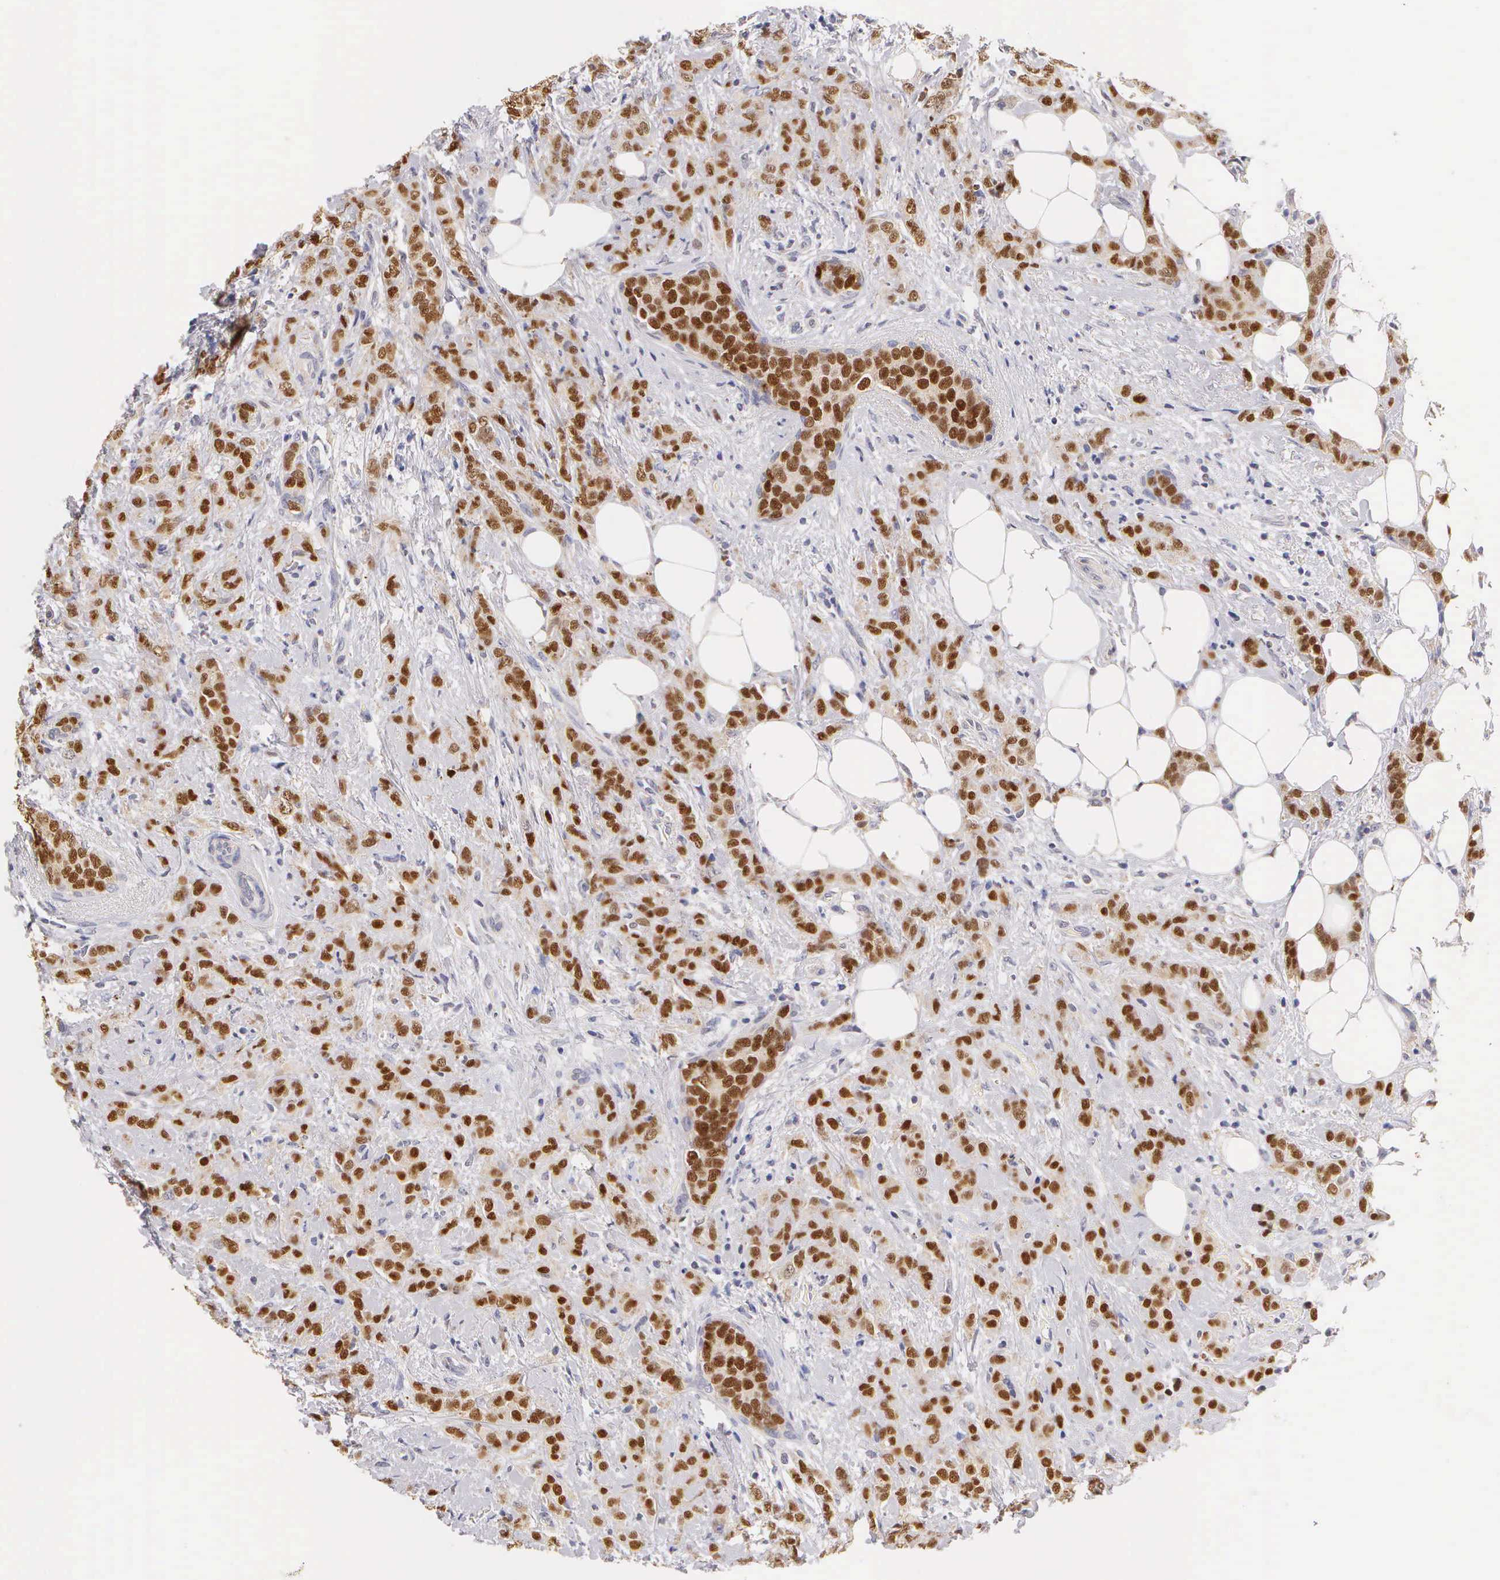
{"staining": {"intensity": "strong", "quantity": ">75%", "location": "nuclear"}, "tissue": "breast cancer", "cell_type": "Tumor cells", "image_type": "cancer", "snomed": [{"axis": "morphology", "description": "Duct carcinoma"}, {"axis": "topography", "description": "Breast"}], "caption": "Immunohistochemical staining of human breast cancer demonstrates high levels of strong nuclear positivity in about >75% of tumor cells. The protein is stained brown, and the nuclei are stained in blue (DAB (3,3'-diaminobenzidine) IHC with brightfield microscopy, high magnification).", "gene": "ESR1", "patient": {"sex": "female", "age": 53}}